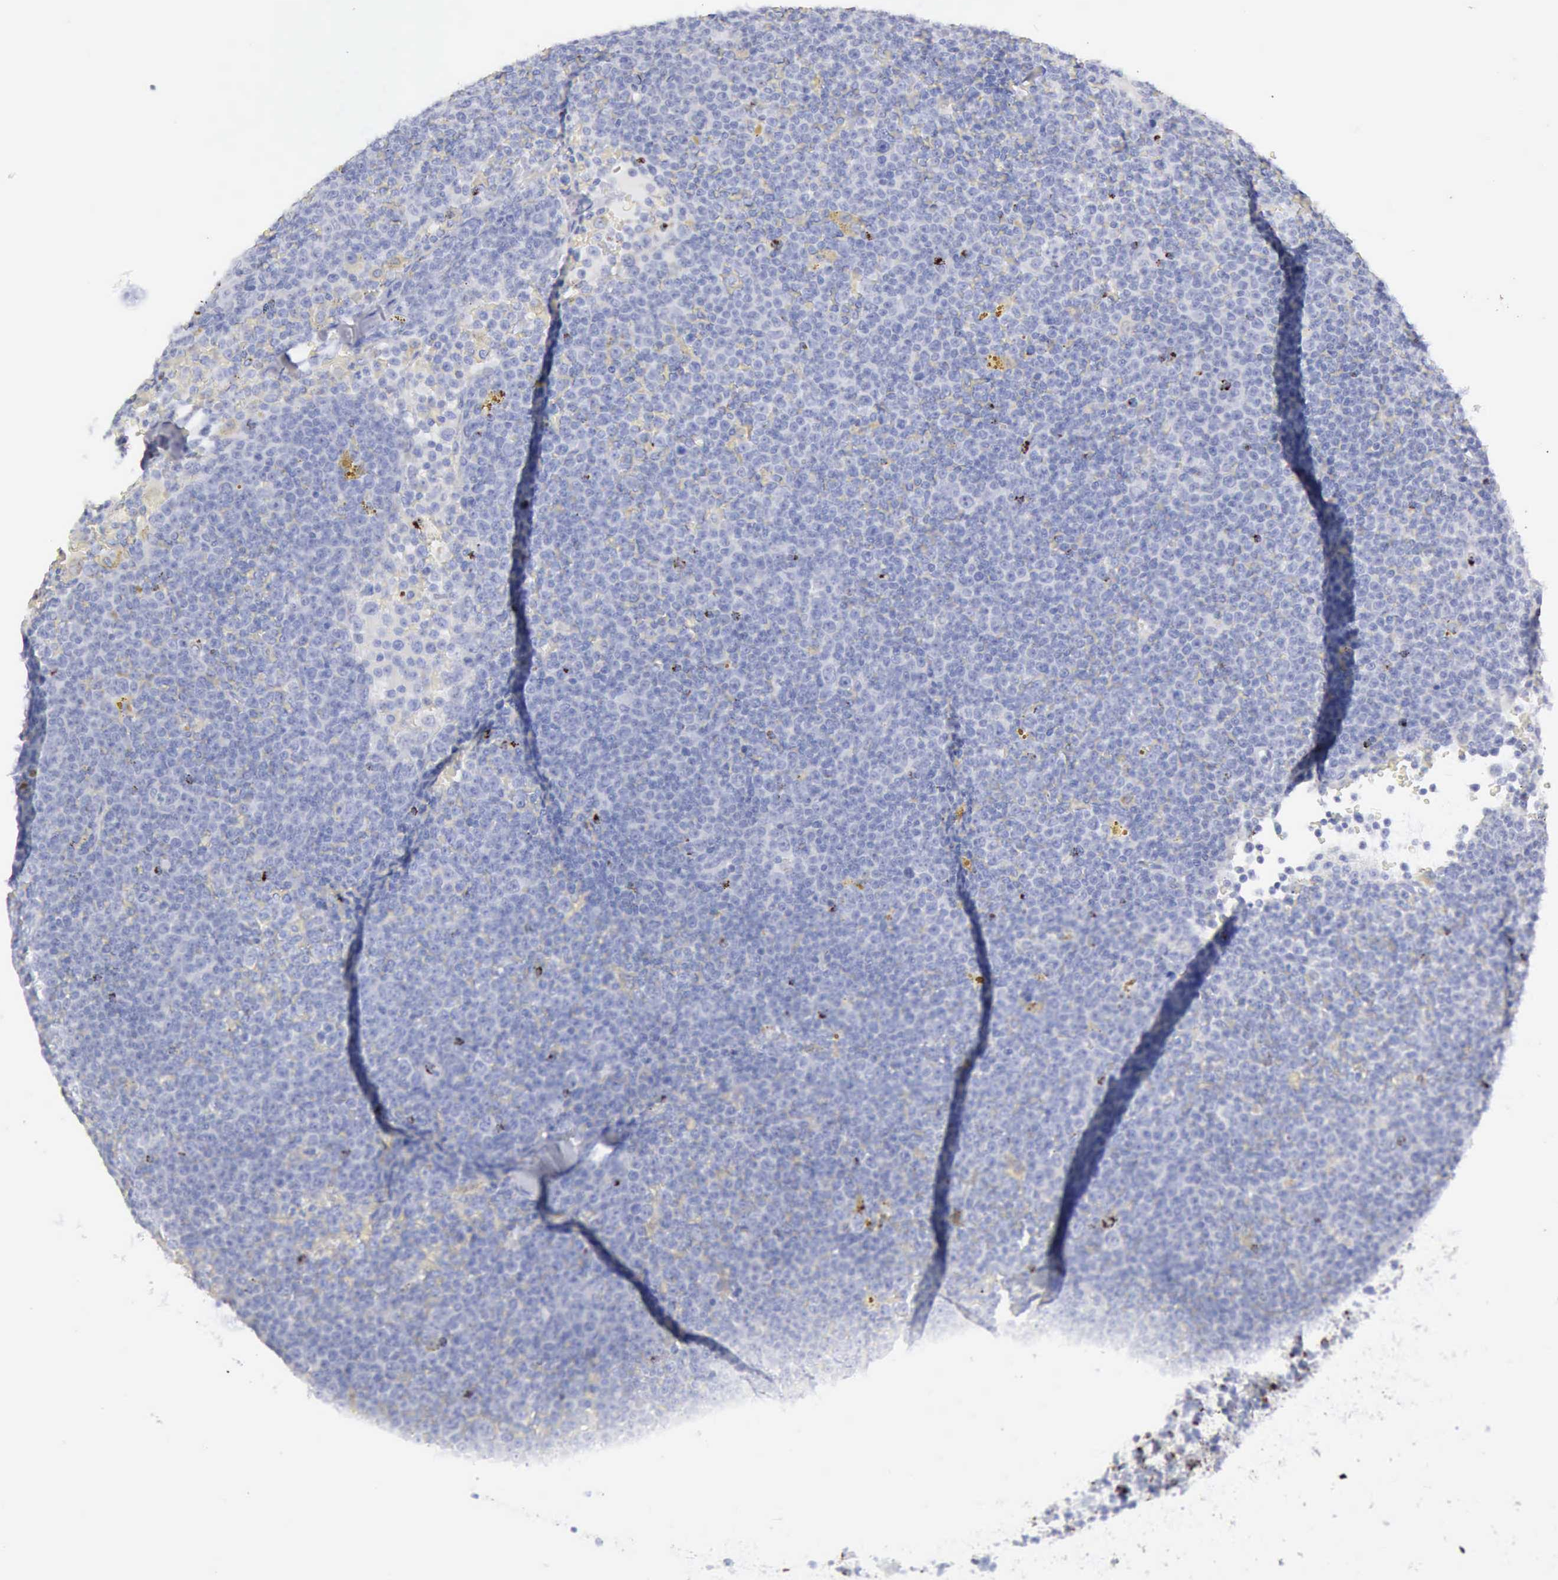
{"staining": {"intensity": "negative", "quantity": "none", "location": "none"}, "tissue": "lymphoma", "cell_type": "Tumor cells", "image_type": "cancer", "snomed": [{"axis": "morphology", "description": "Malignant lymphoma, non-Hodgkin's type, Low grade"}, {"axis": "topography", "description": "Lymph node"}], "caption": "Immunohistochemical staining of human low-grade malignant lymphoma, non-Hodgkin's type reveals no significant staining in tumor cells.", "gene": "GZMB", "patient": {"sex": "male", "age": 50}}